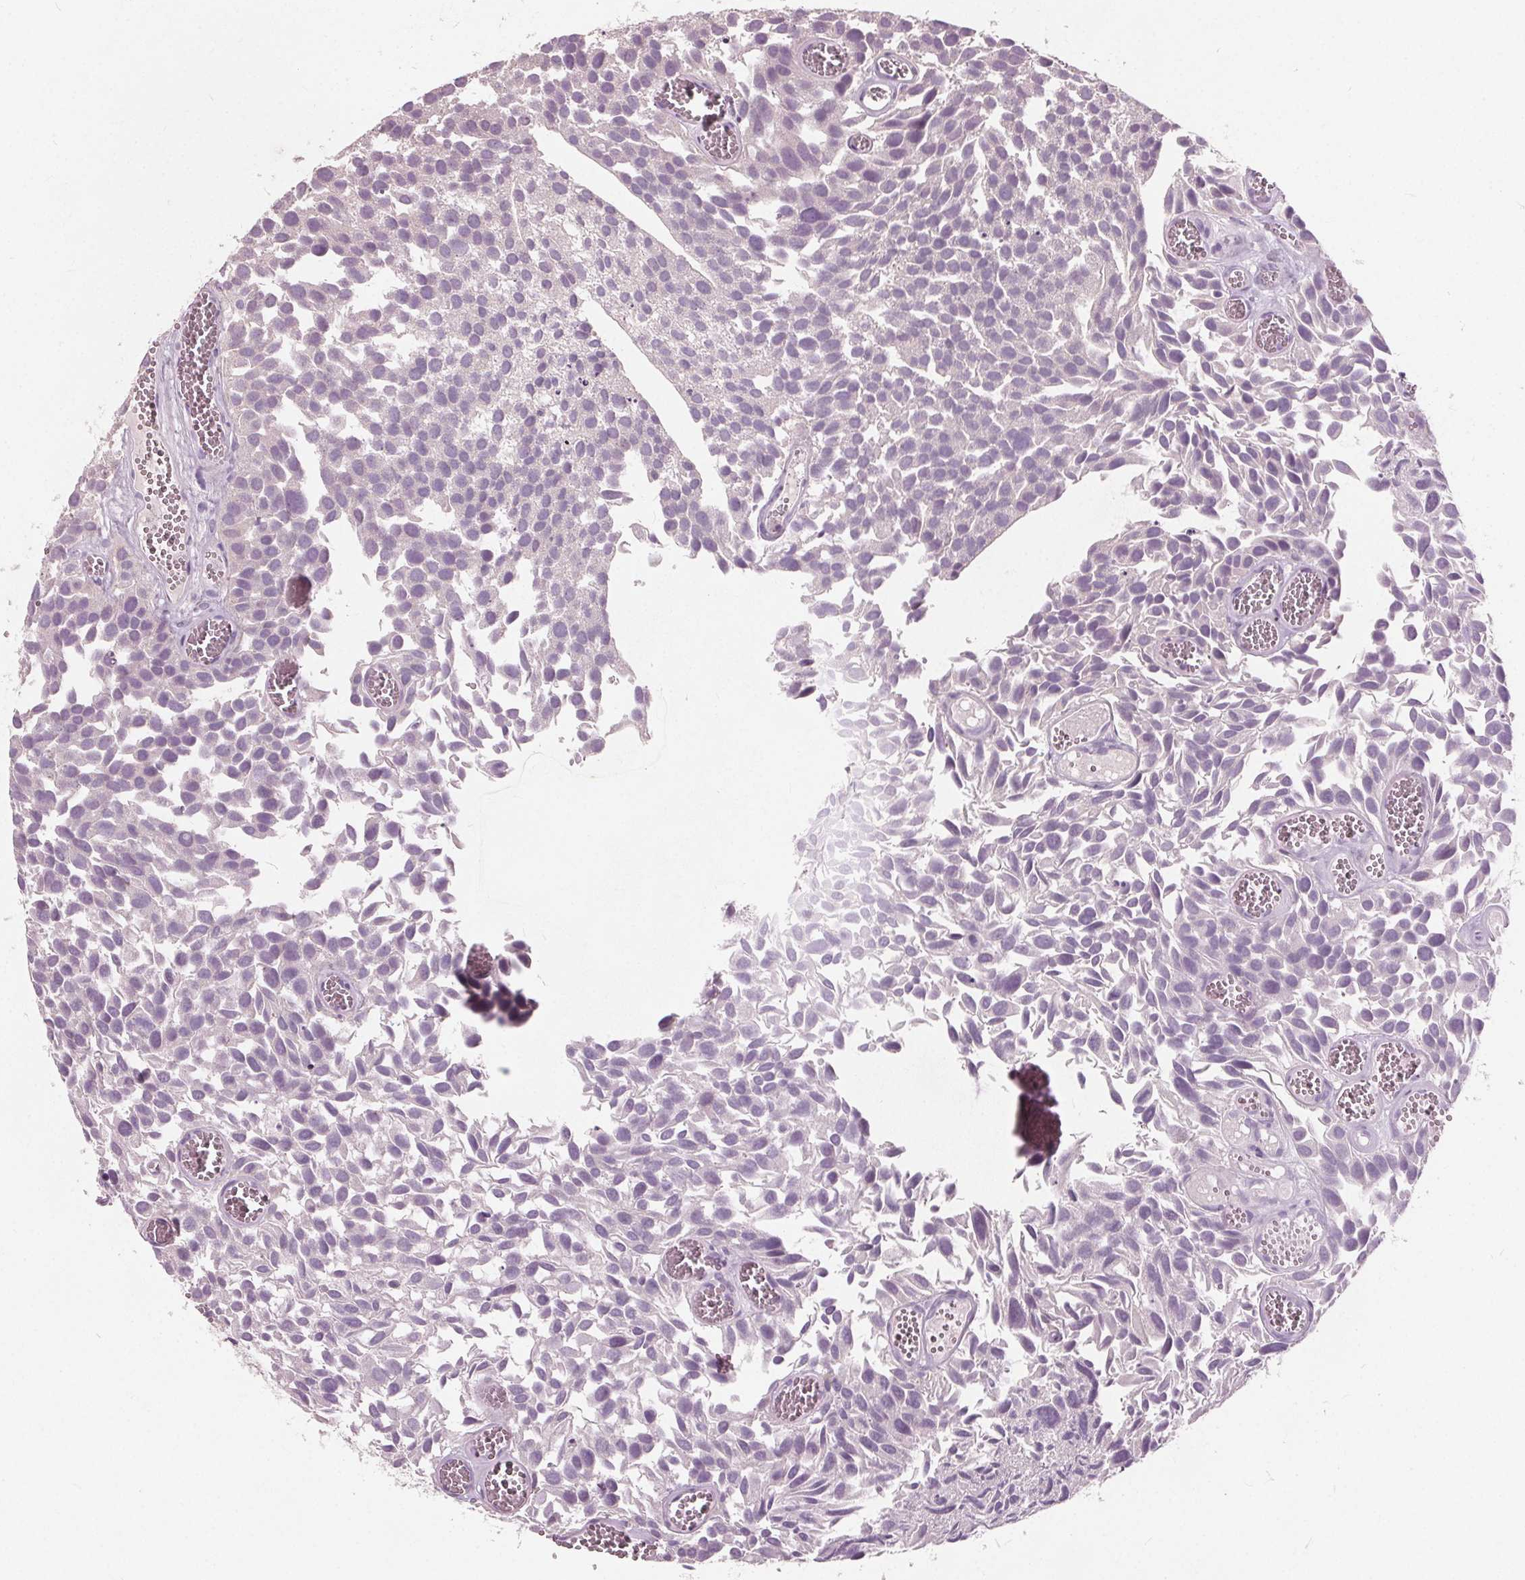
{"staining": {"intensity": "negative", "quantity": "none", "location": "none"}, "tissue": "urothelial cancer", "cell_type": "Tumor cells", "image_type": "cancer", "snomed": [{"axis": "morphology", "description": "Urothelial carcinoma, Low grade"}, {"axis": "topography", "description": "Urinary bladder"}], "caption": "A histopathology image of low-grade urothelial carcinoma stained for a protein exhibits no brown staining in tumor cells.", "gene": "TKFC", "patient": {"sex": "female", "age": 69}}